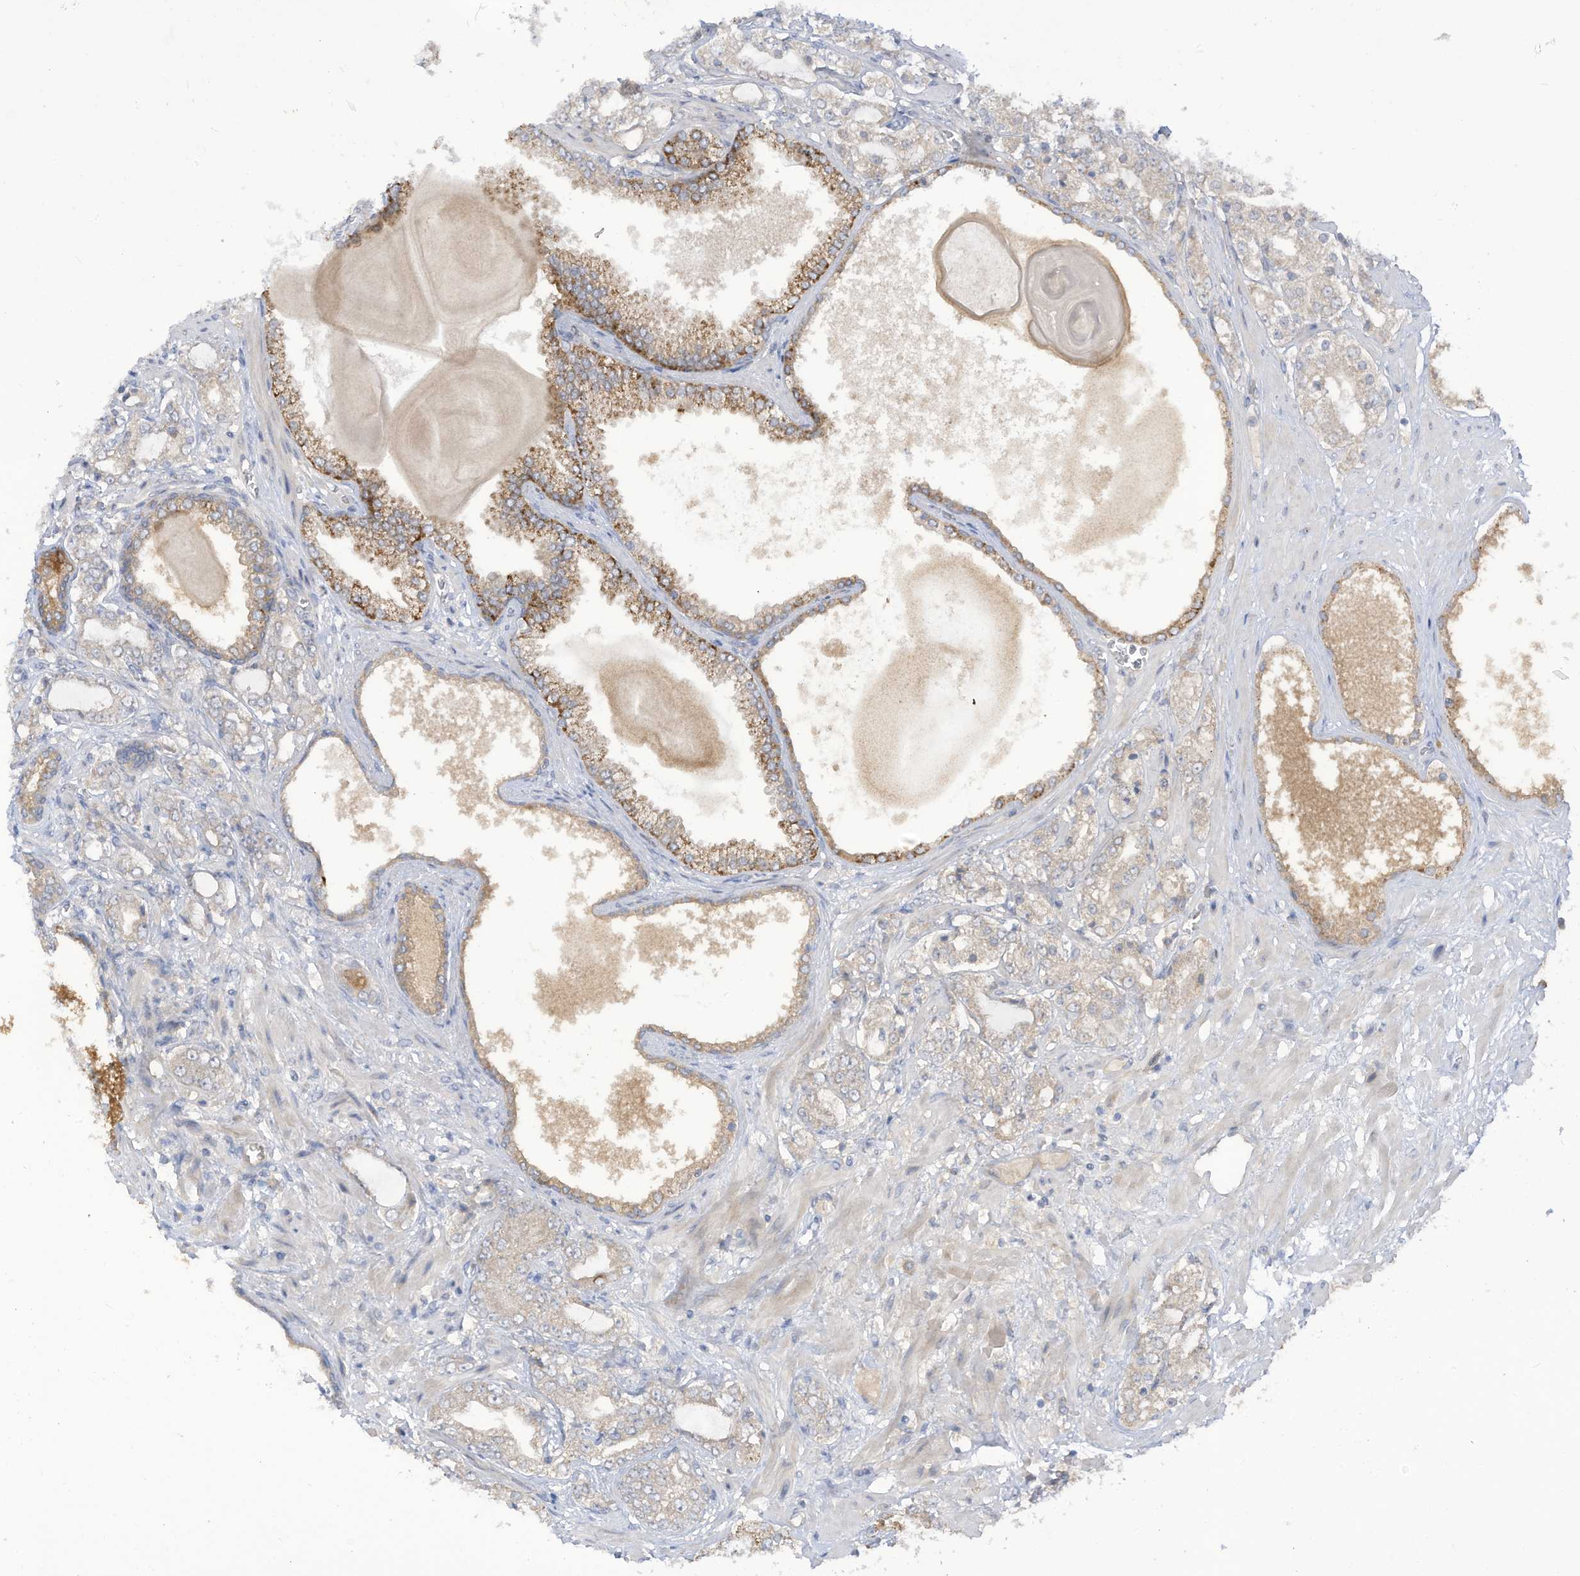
{"staining": {"intensity": "weak", "quantity": "<25%", "location": "cytoplasmic/membranous"}, "tissue": "prostate cancer", "cell_type": "Tumor cells", "image_type": "cancer", "snomed": [{"axis": "morphology", "description": "Adenocarcinoma, High grade"}, {"axis": "topography", "description": "Prostate"}], "caption": "This is a photomicrograph of IHC staining of prostate cancer (adenocarcinoma (high-grade)), which shows no staining in tumor cells.", "gene": "LRRN2", "patient": {"sex": "male", "age": 64}}